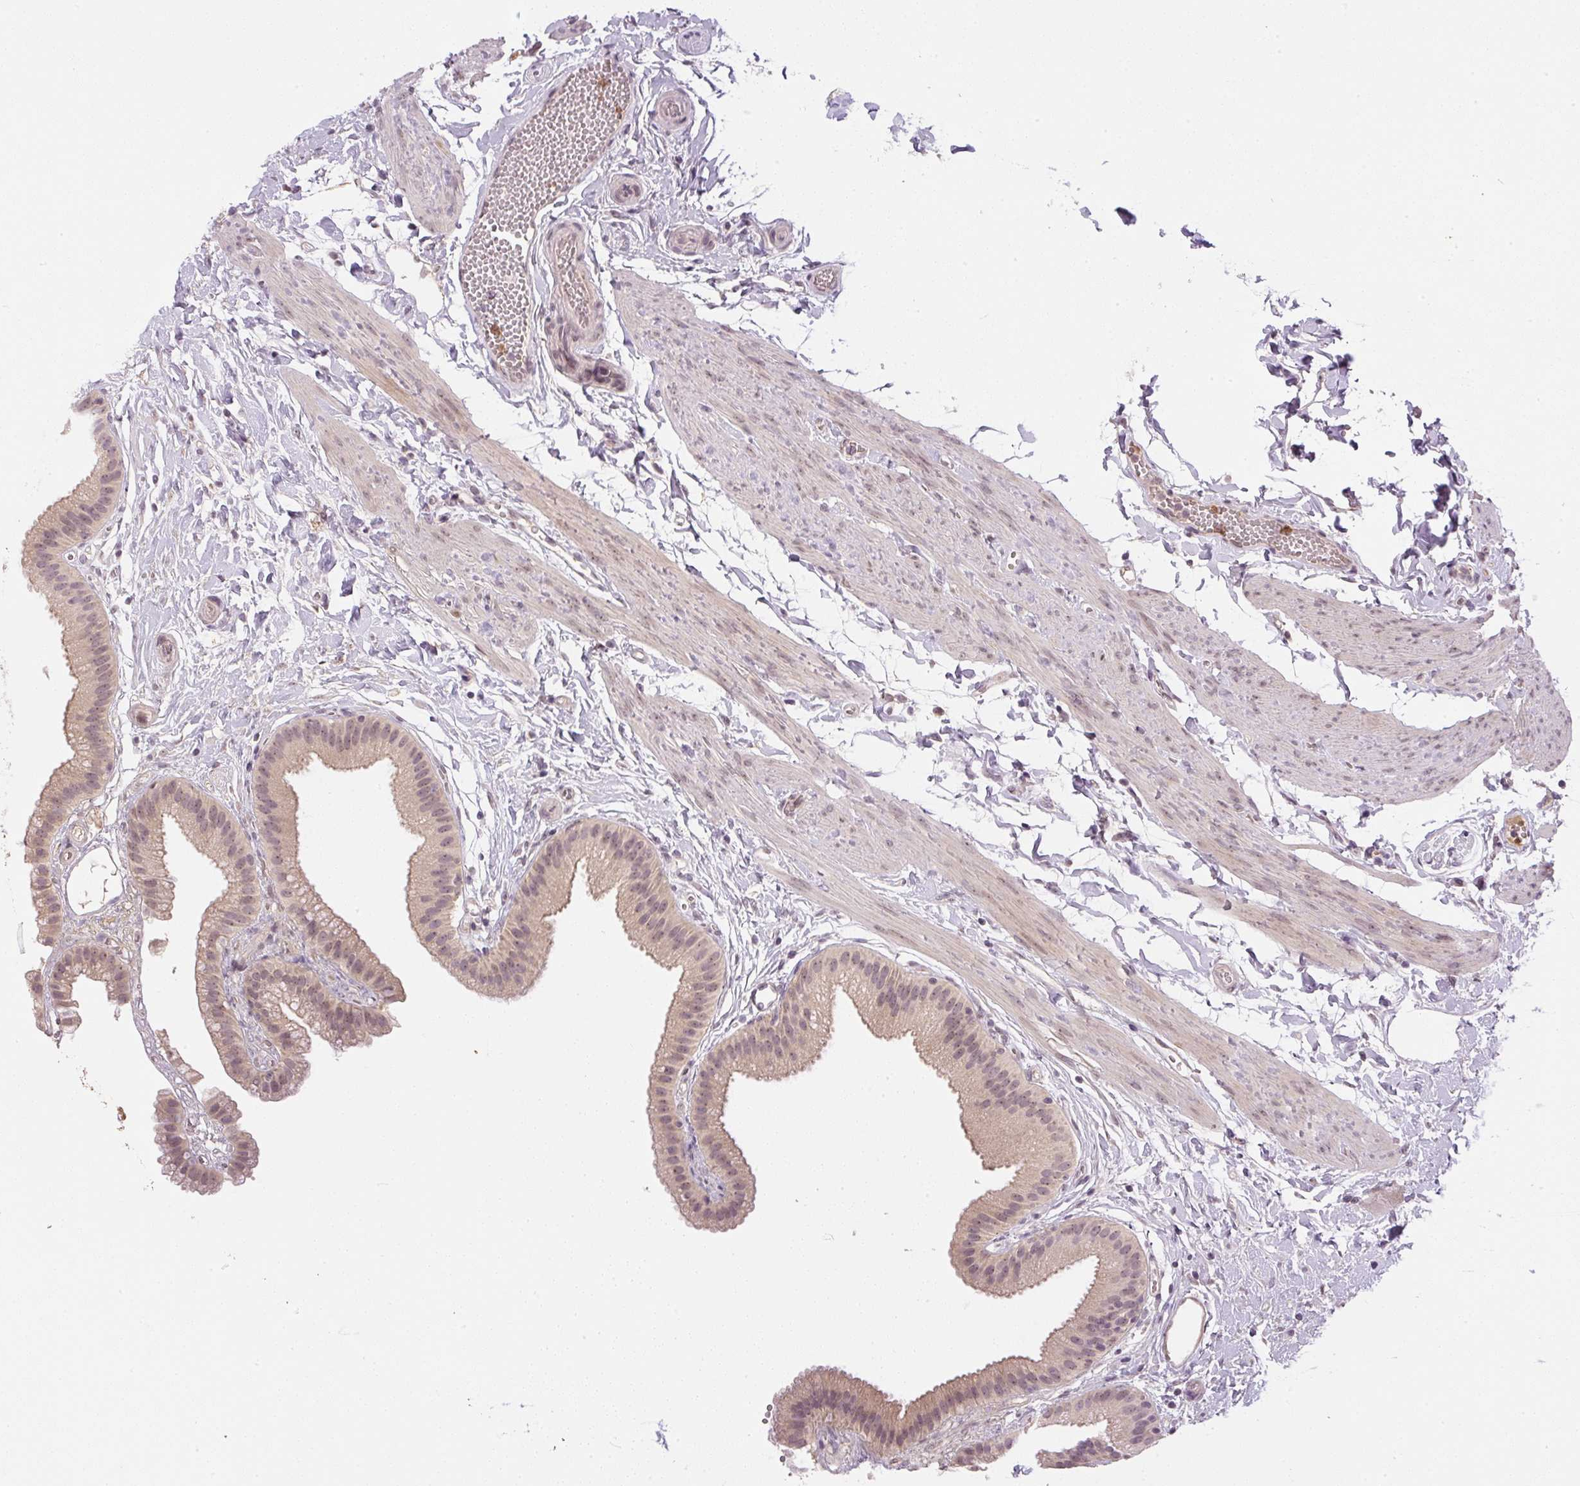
{"staining": {"intensity": "weak", "quantity": ">75%", "location": "cytoplasmic/membranous,nuclear"}, "tissue": "gallbladder", "cell_type": "Glandular cells", "image_type": "normal", "snomed": [{"axis": "morphology", "description": "Normal tissue, NOS"}, {"axis": "topography", "description": "Gallbladder"}], "caption": "Protein staining displays weak cytoplasmic/membranous,nuclear staining in approximately >75% of glandular cells in unremarkable gallbladder. (brown staining indicates protein expression, while blue staining denotes nuclei).", "gene": "SGF29", "patient": {"sex": "female", "age": 63}}